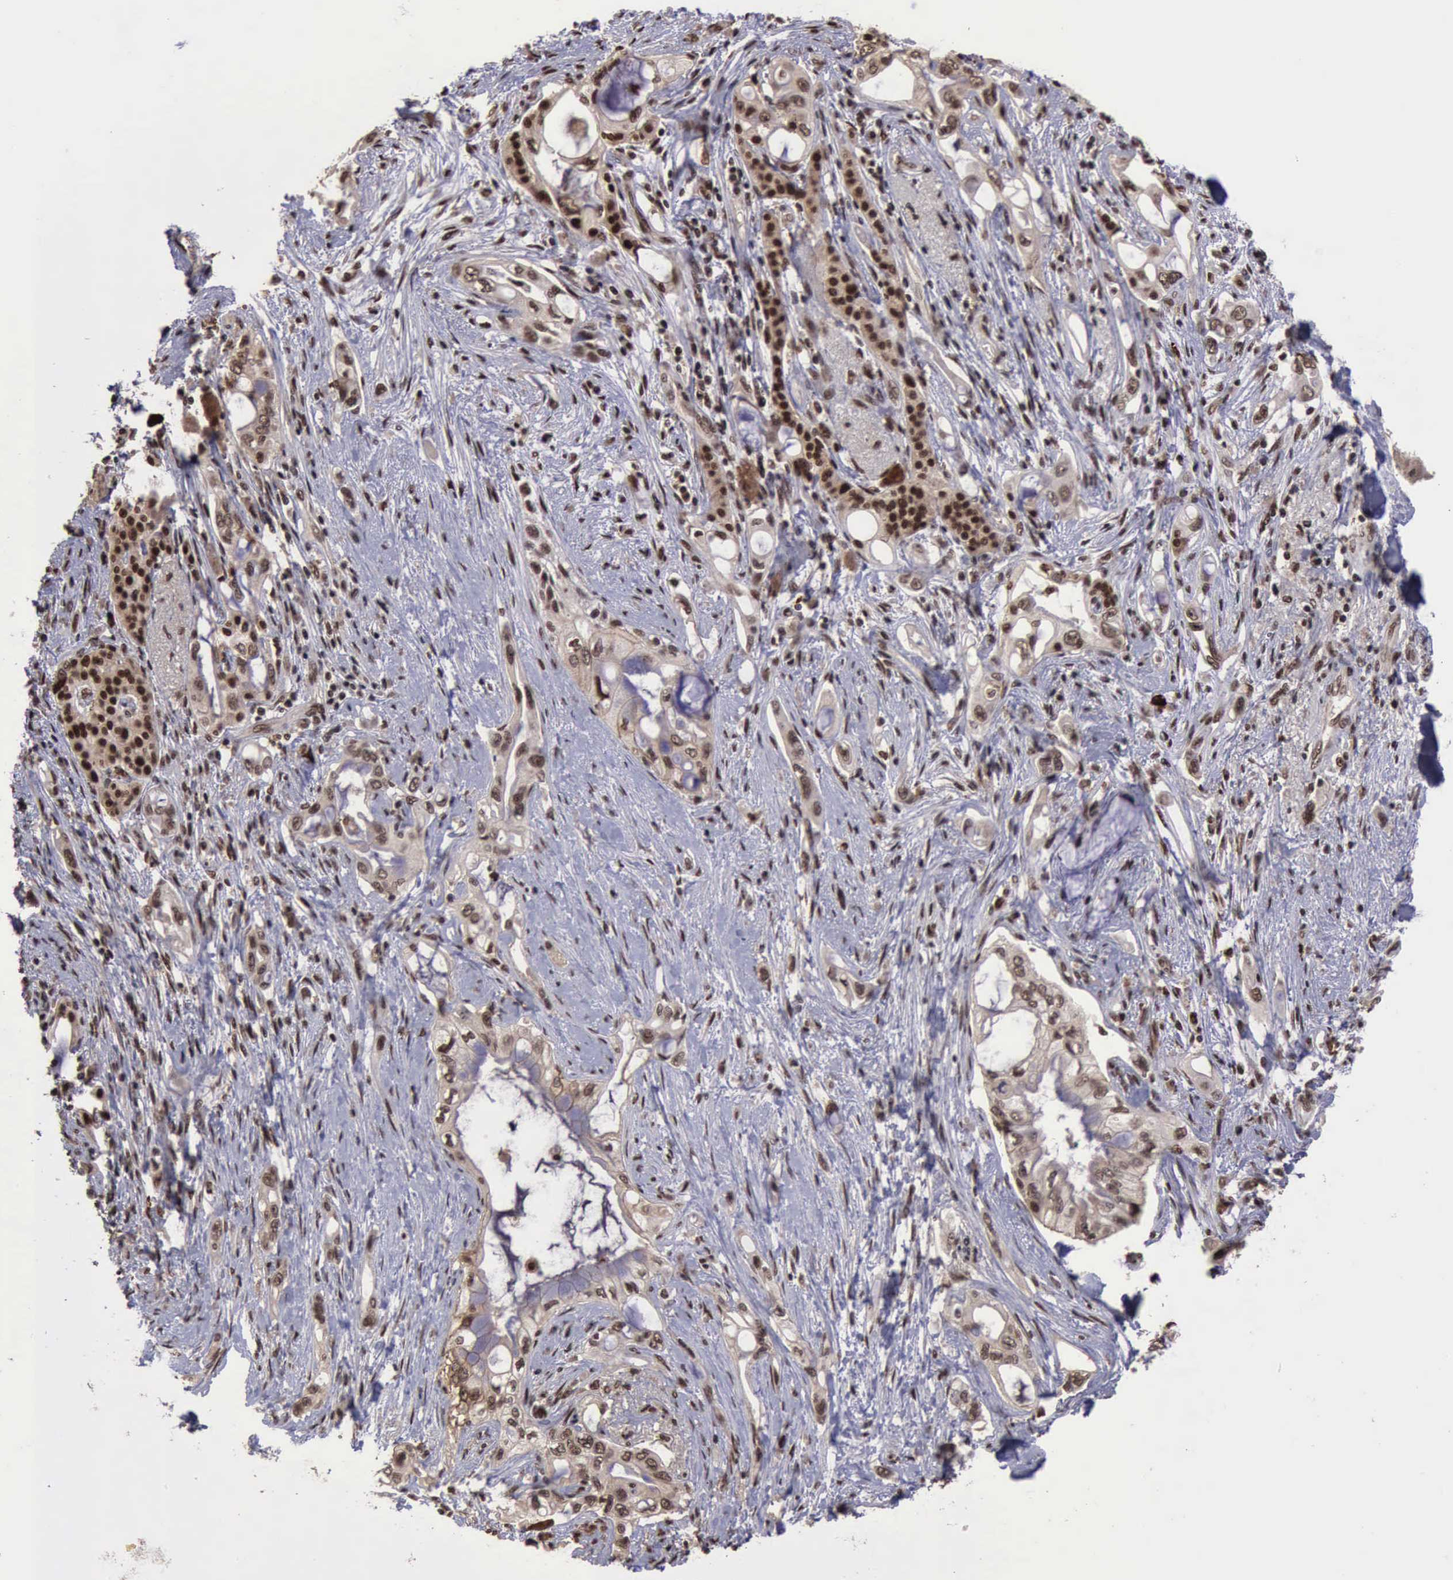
{"staining": {"intensity": "moderate", "quantity": ">75%", "location": "nuclear"}, "tissue": "pancreatic cancer", "cell_type": "Tumor cells", "image_type": "cancer", "snomed": [{"axis": "morphology", "description": "Adenocarcinoma, NOS"}, {"axis": "topography", "description": "Pancreas"}], "caption": "The immunohistochemical stain labels moderate nuclear positivity in tumor cells of pancreatic cancer (adenocarcinoma) tissue.", "gene": "TRMT2A", "patient": {"sex": "female", "age": 70}}